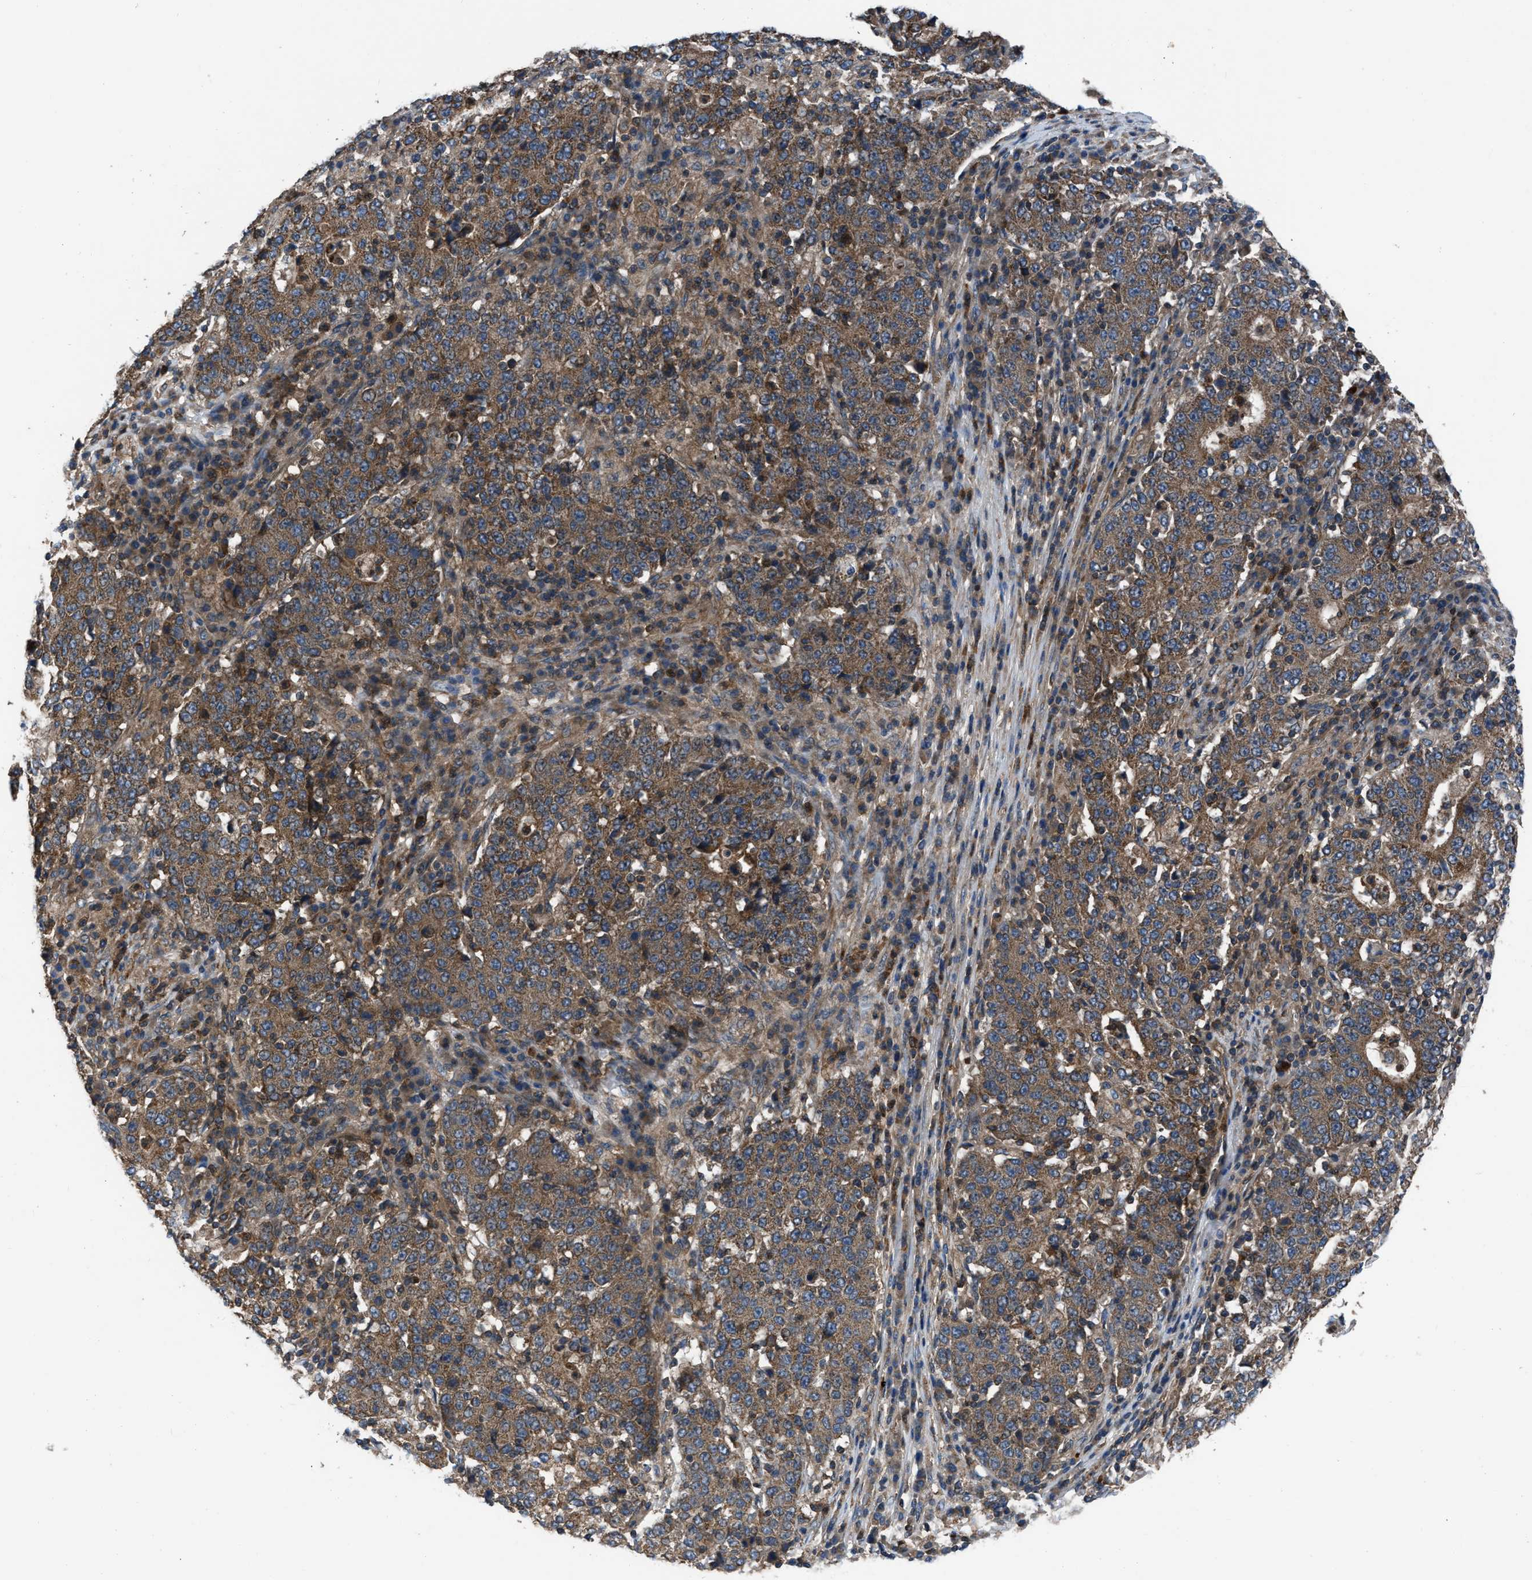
{"staining": {"intensity": "moderate", "quantity": ">75%", "location": "cytoplasmic/membranous"}, "tissue": "stomach cancer", "cell_type": "Tumor cells", "image_type": "cancer", "snomed": [{"axis": "morphology", "description": "Adenocarcinoma, NOS"}, {"axis": "topography", "description": "Stomach"}], "caption": "Stomach adenocarcinoma was stained to show a protein in brown. There is medium levels of moderate cytoplasmic/membranous staining in approximately >75% of tumor cells.", "gene": "USP25", "patient": {"sex": "male", "age": 59}}